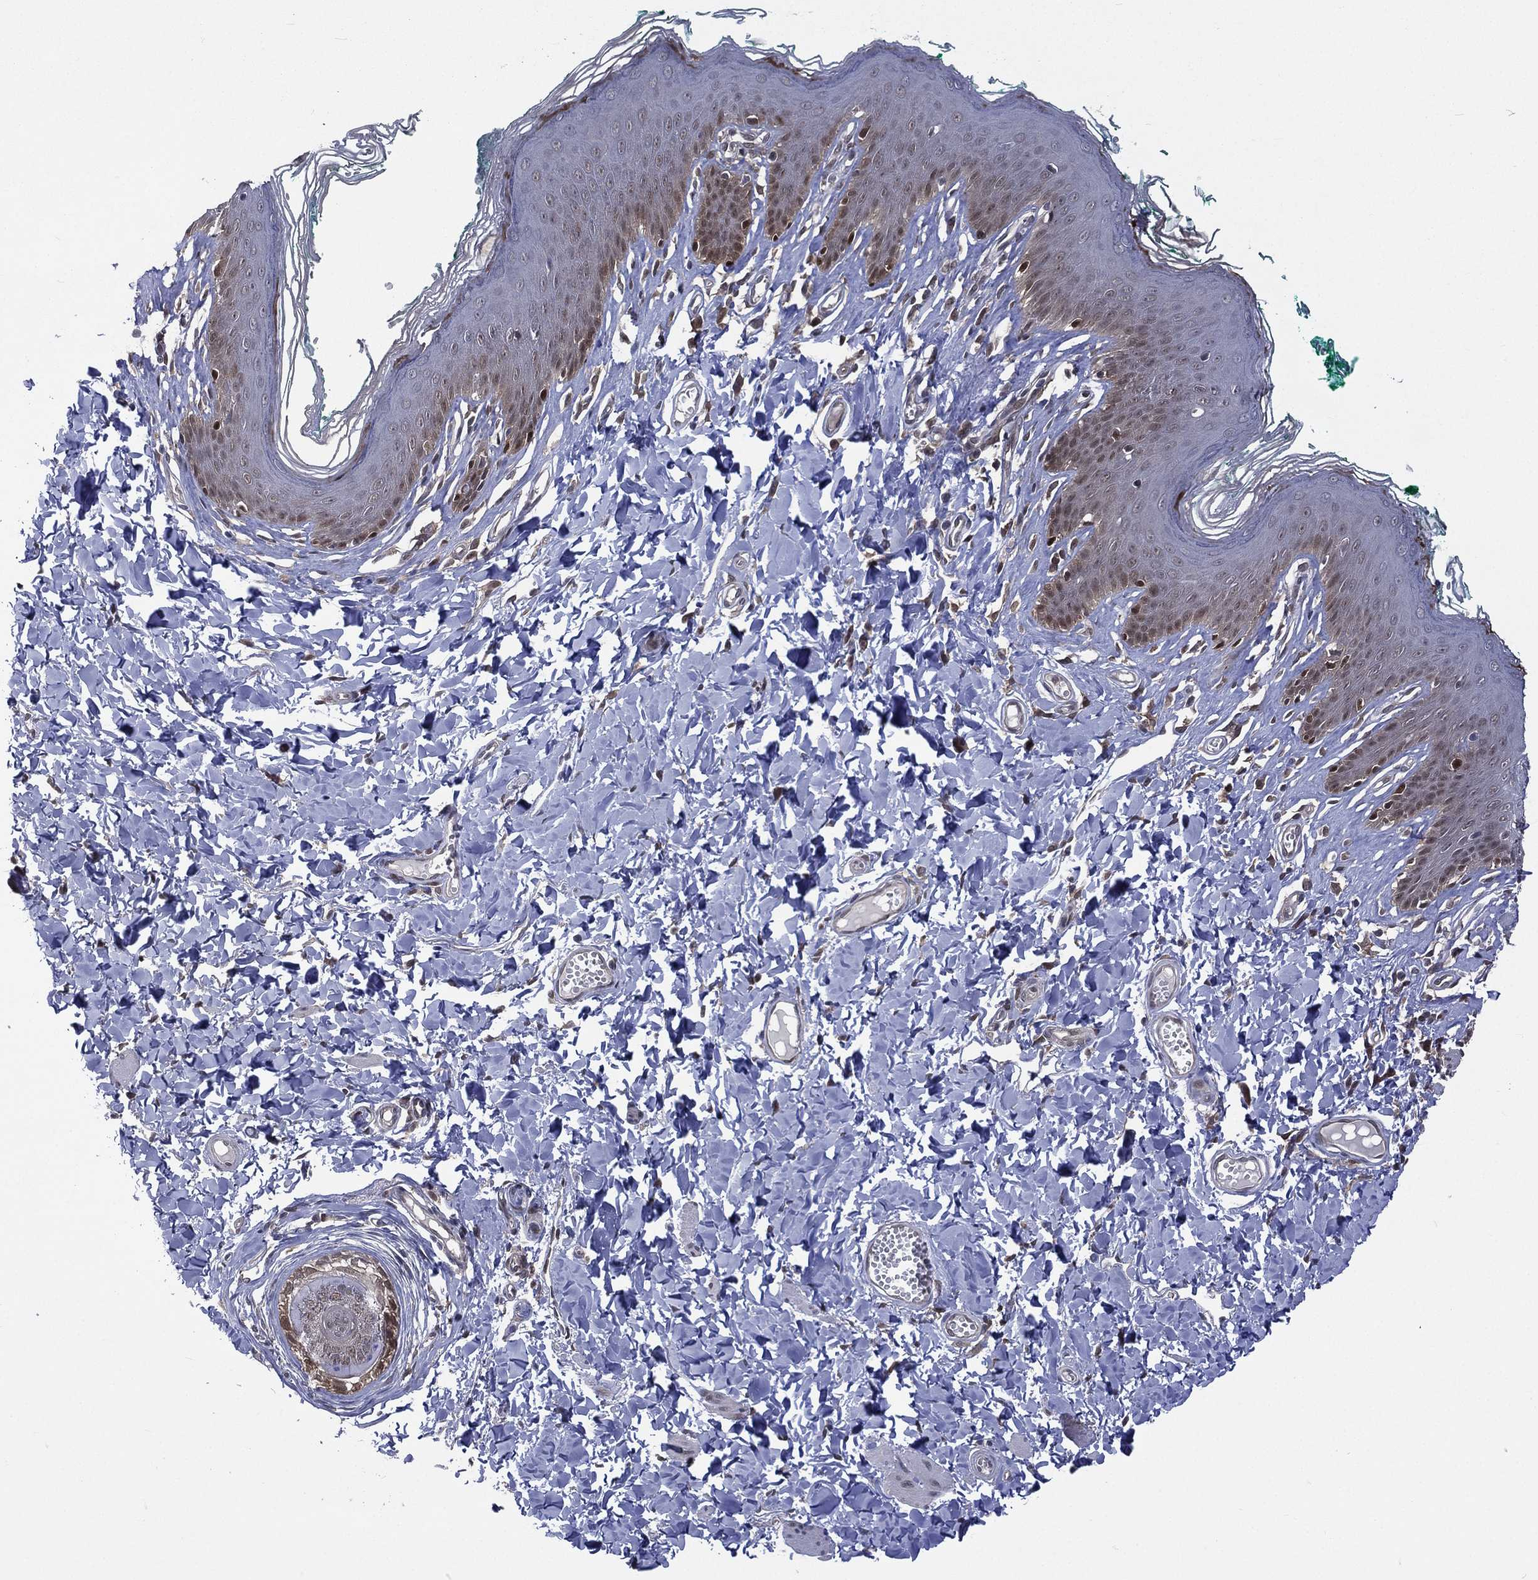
{"staining": {"intensity": "strong", "quantity": "<25%", "location": "cytoplasmic/membranous,nuclear"}, "tissue": "skin", "cell_type": "Epidermal cells", "image_type": "normal", "snomed": [{"axis": "morphology", "description": "Normal tissue, NOS"}, {"axis": "topography", "description": "Vulva"}], "caption": "Immunohistochemistry (DAB (3,3'-diaminobenzidine)) staining of benign skin shows strong cytoplasmic/membranous,nuclear protein staining in about <25% of epidermal cells. Using DAB (brown) and hematoxylin (blue) stains, captured at high magnification using brightfield microscopy.", "gene": "MTAP", "patient": {"sex": "female", "age": 66}}